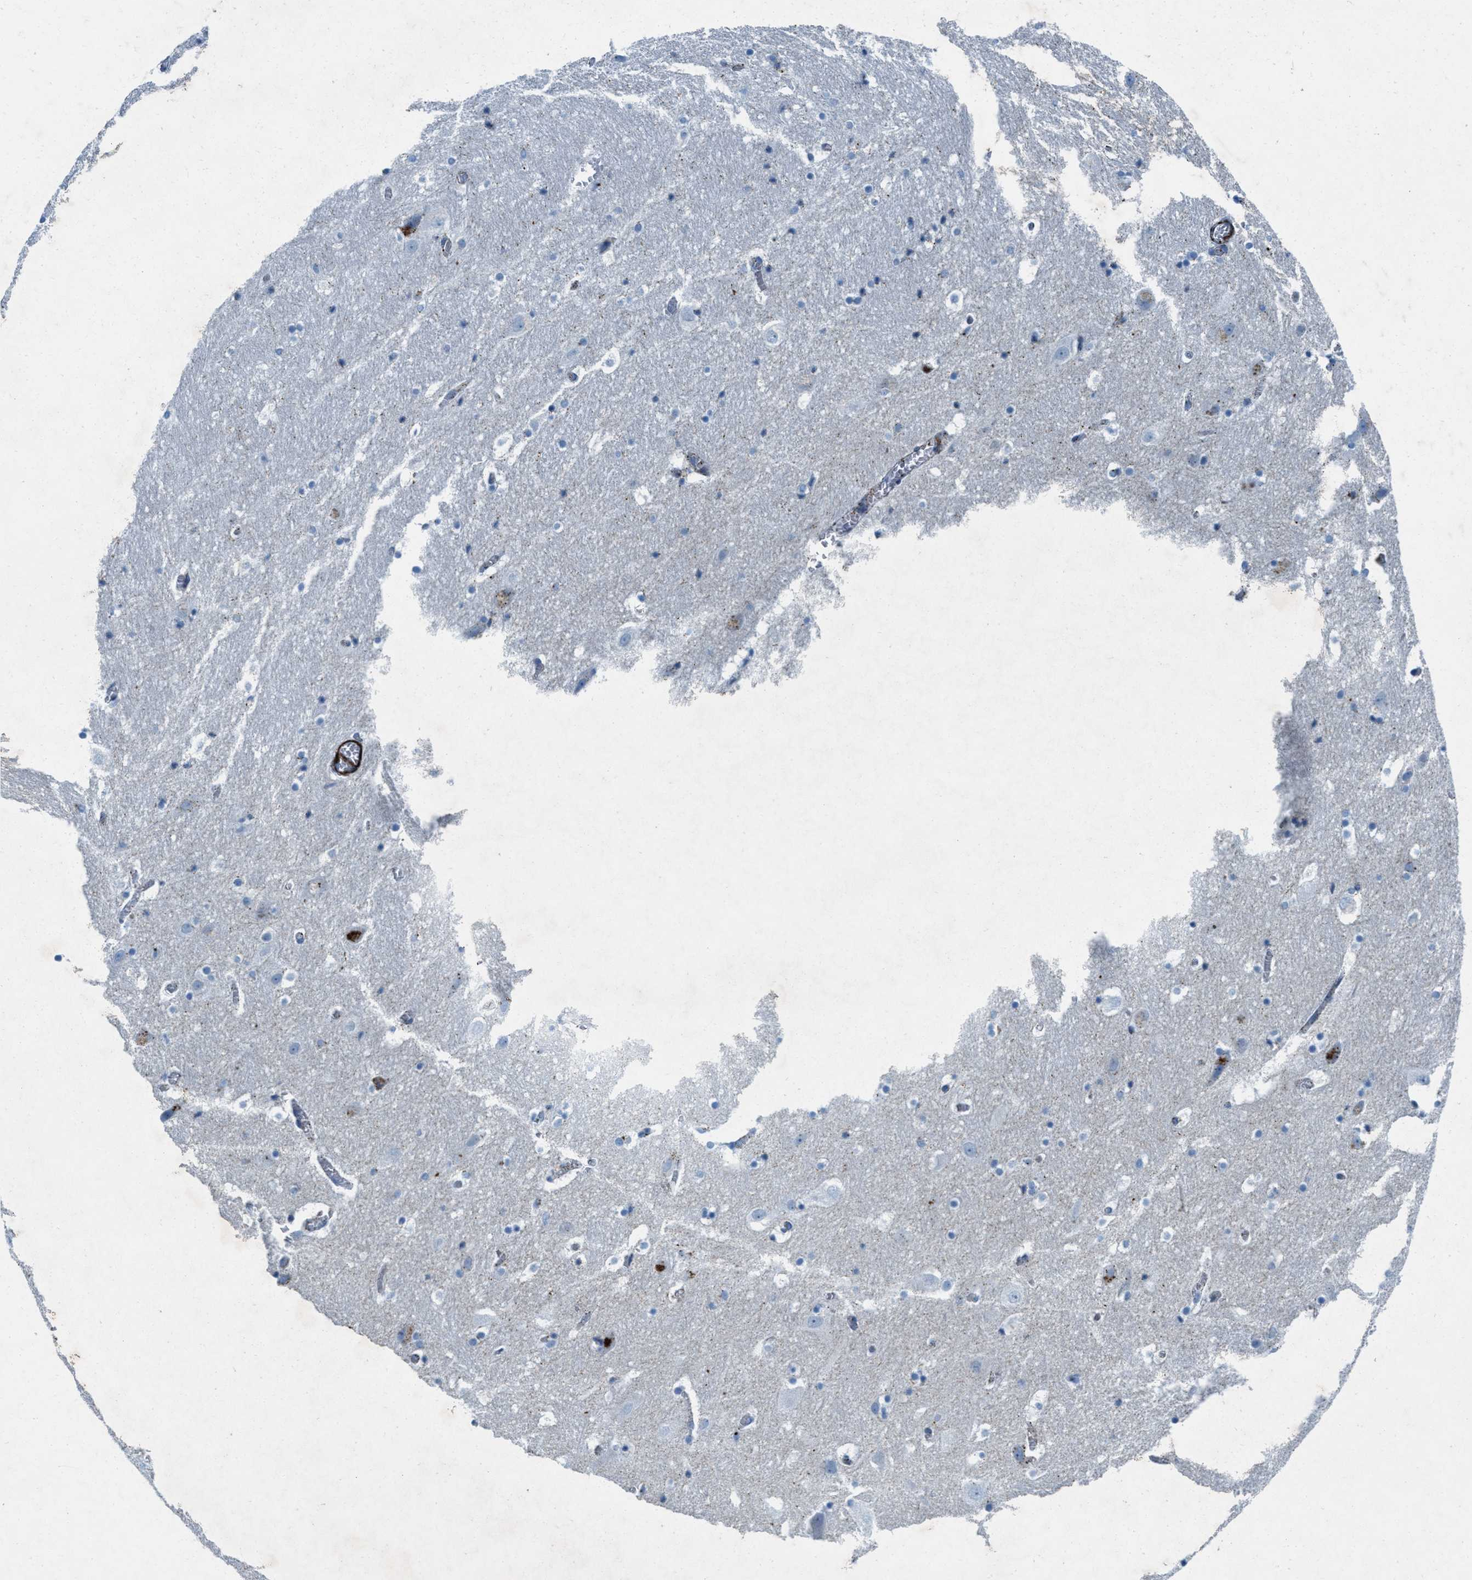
{"staining": {"intensity": "negative", "quantity": "none", "location": "none"}, "tissue": "hippocampus", "cell_type": "Glial cells", "image_type": "normal", "snomed": [{"axis": "morphology", "description": "Normal tissue, NOS"}, {"axis": "topography", "description": "Hippocampus"}], "caption": "Immunohistochemistry (IHC) image of normal hippocampus: human hippocampus stained with DAB (3,3'-diaminobenzidine) exhibits no significant protein expression in glial cells. The staining was performed using DAB (3,3'-diaminobenzidine) to visualize the protein expression in brown, while the nuclei were stained in blue with hematoxylin (Magnification: 20x).", "gene": "MFSD13A", "patient": {"sex": "male", "age": 45}}